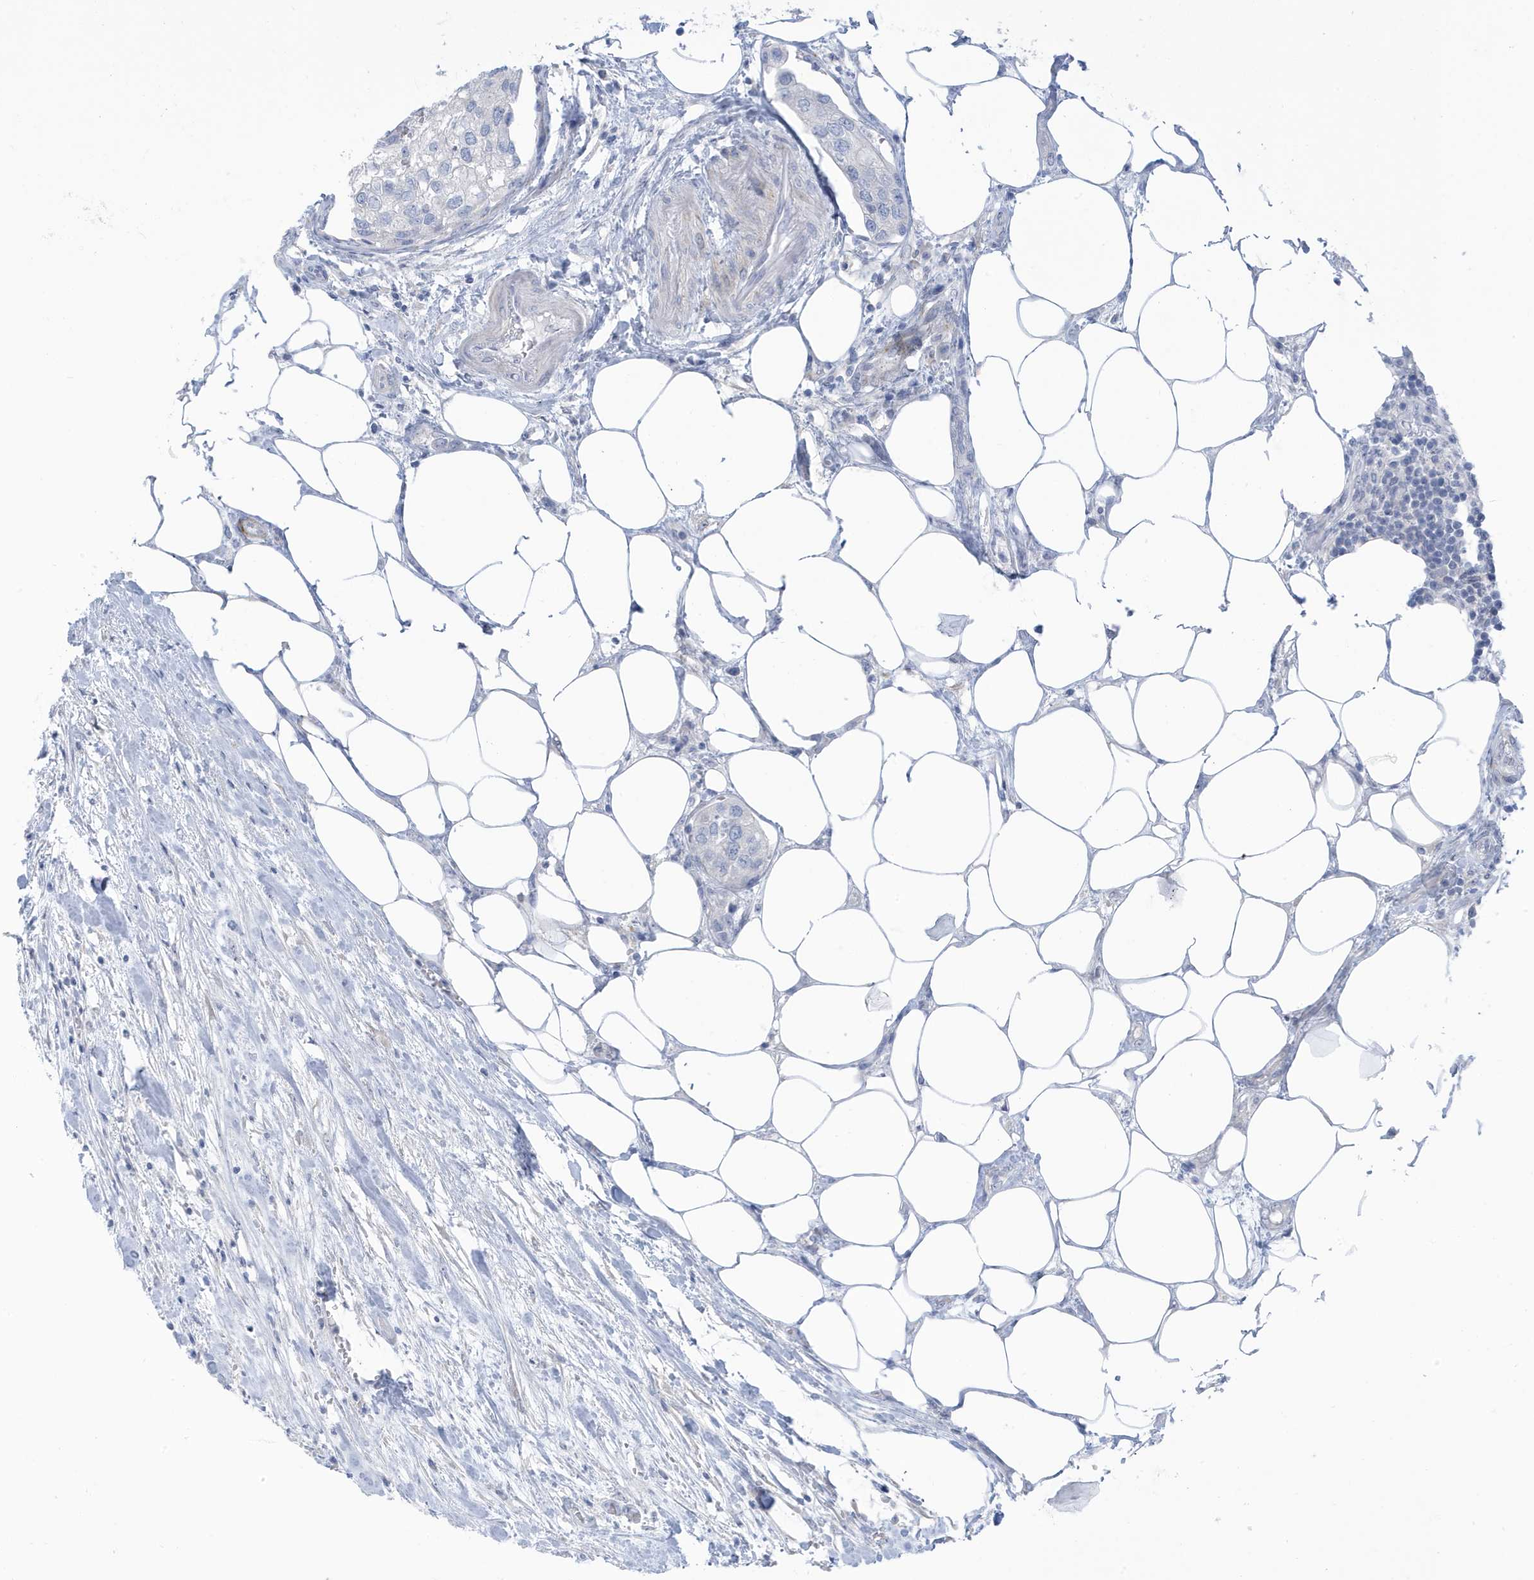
{"staining": {"intensity": "negative", "quantity": "none", "location": "none"}, "tissue": "urothelial cancer", "cell_type": "Tumor cells", "image_type": "cancer", "snomed": [{"axis": "morphology", "description": "Urothelial carcinoma, High grade"}, {"axis": "topography", "description": "Urinary bladder"}], "caption": "Immunohistochemical staining of human urothelial carcinoma (high-grade) shows no significant positivity in tumor cells.", "gene": "PERM1", "patient": {"sex": "male", "age": 64}}